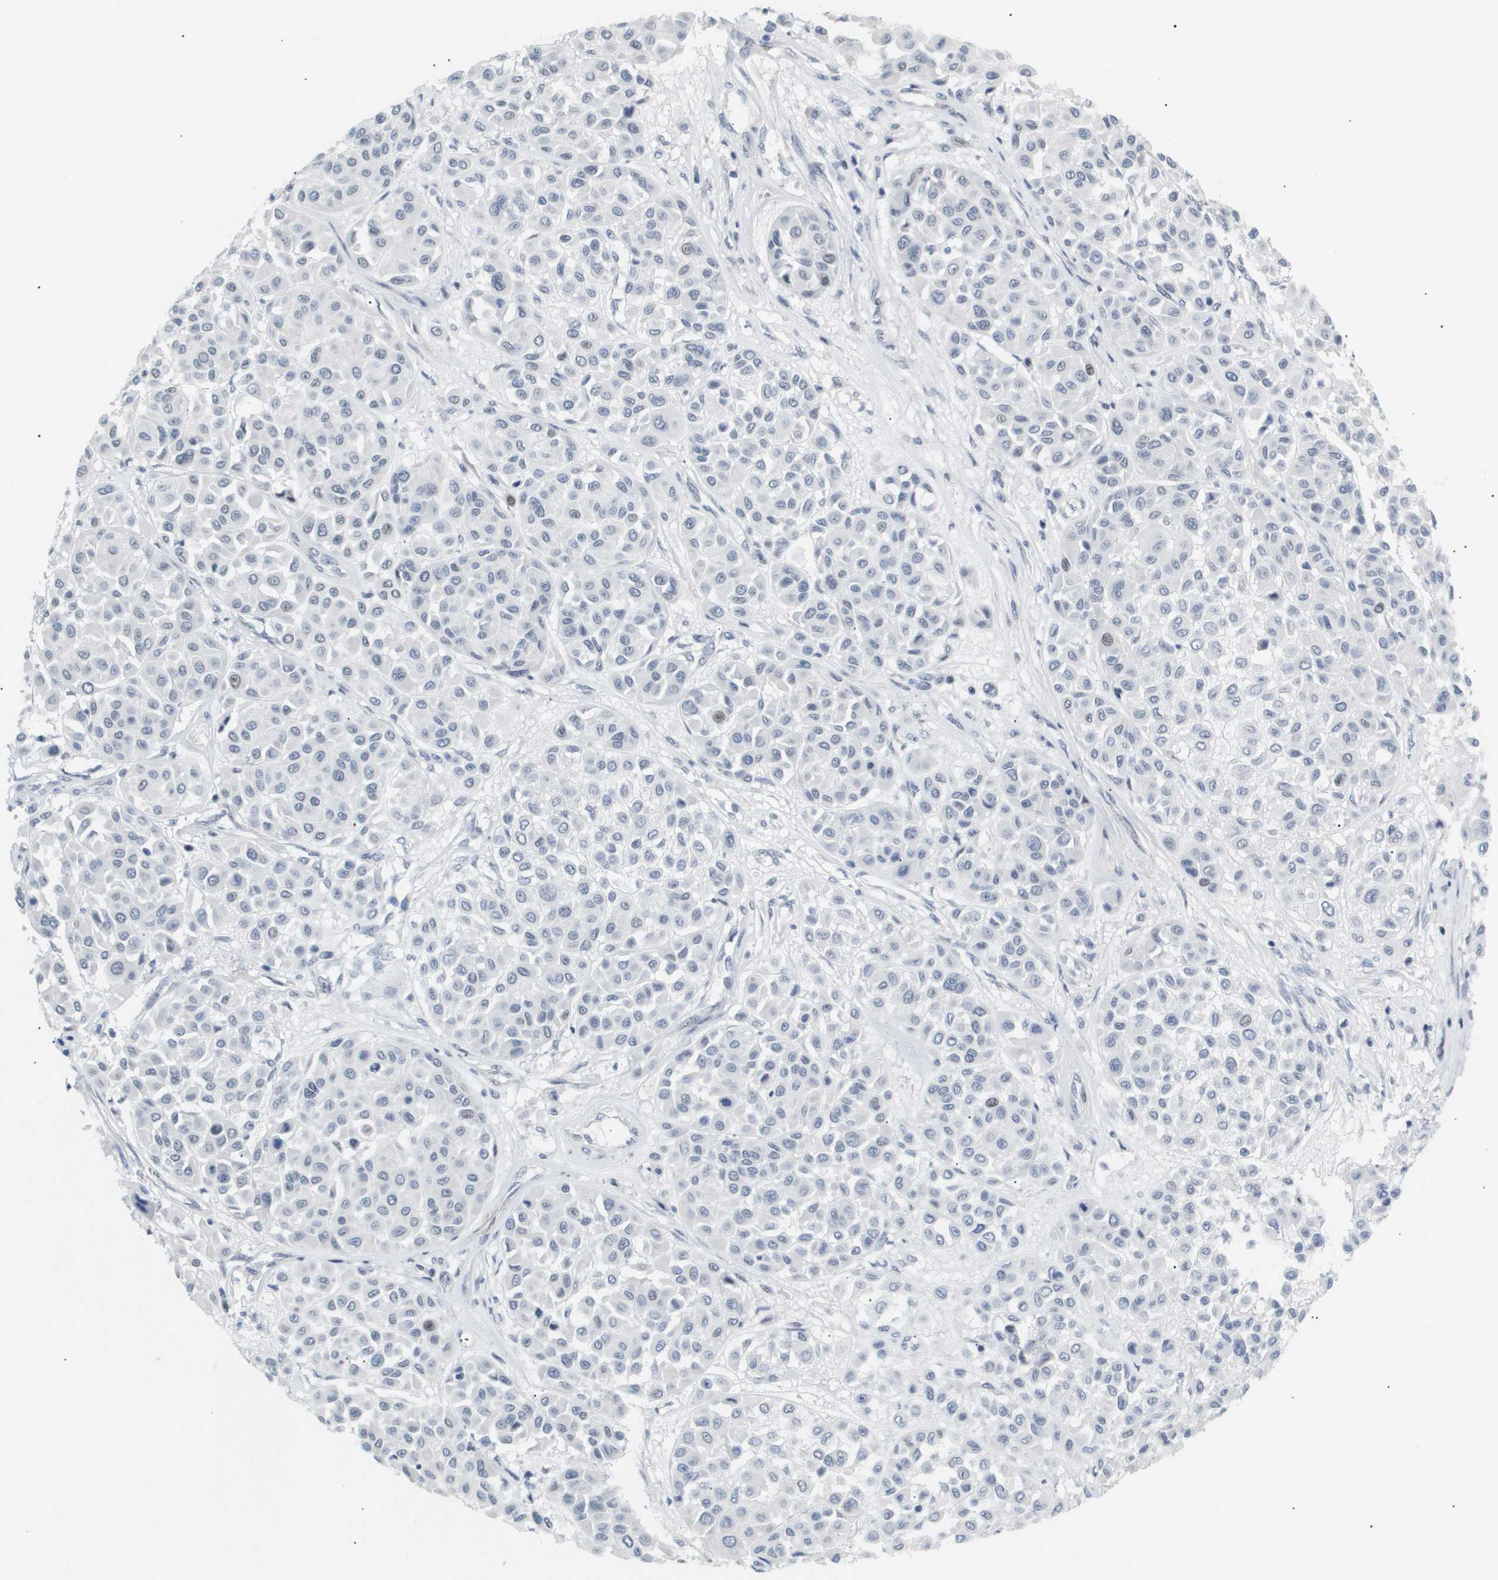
{"staining": {"intensity": "negative", "quantity": "none", "location": "none"}, "tissue": "melanoma", "cell_type": "Tumor cells", "image_type": "cancer", "snomed": [{"axis": "morphology", "description": "Malignant melanoma, Metastatic site"}, {"axis": "topography", "description": "Soft tissue"}], "caption": "Protein analysis of malignant melanoma (metastatic site) demonstrates no significant expression in tumor cells.", "gene": "PPARD", "patient": {"sex": "male", "age": 41}}